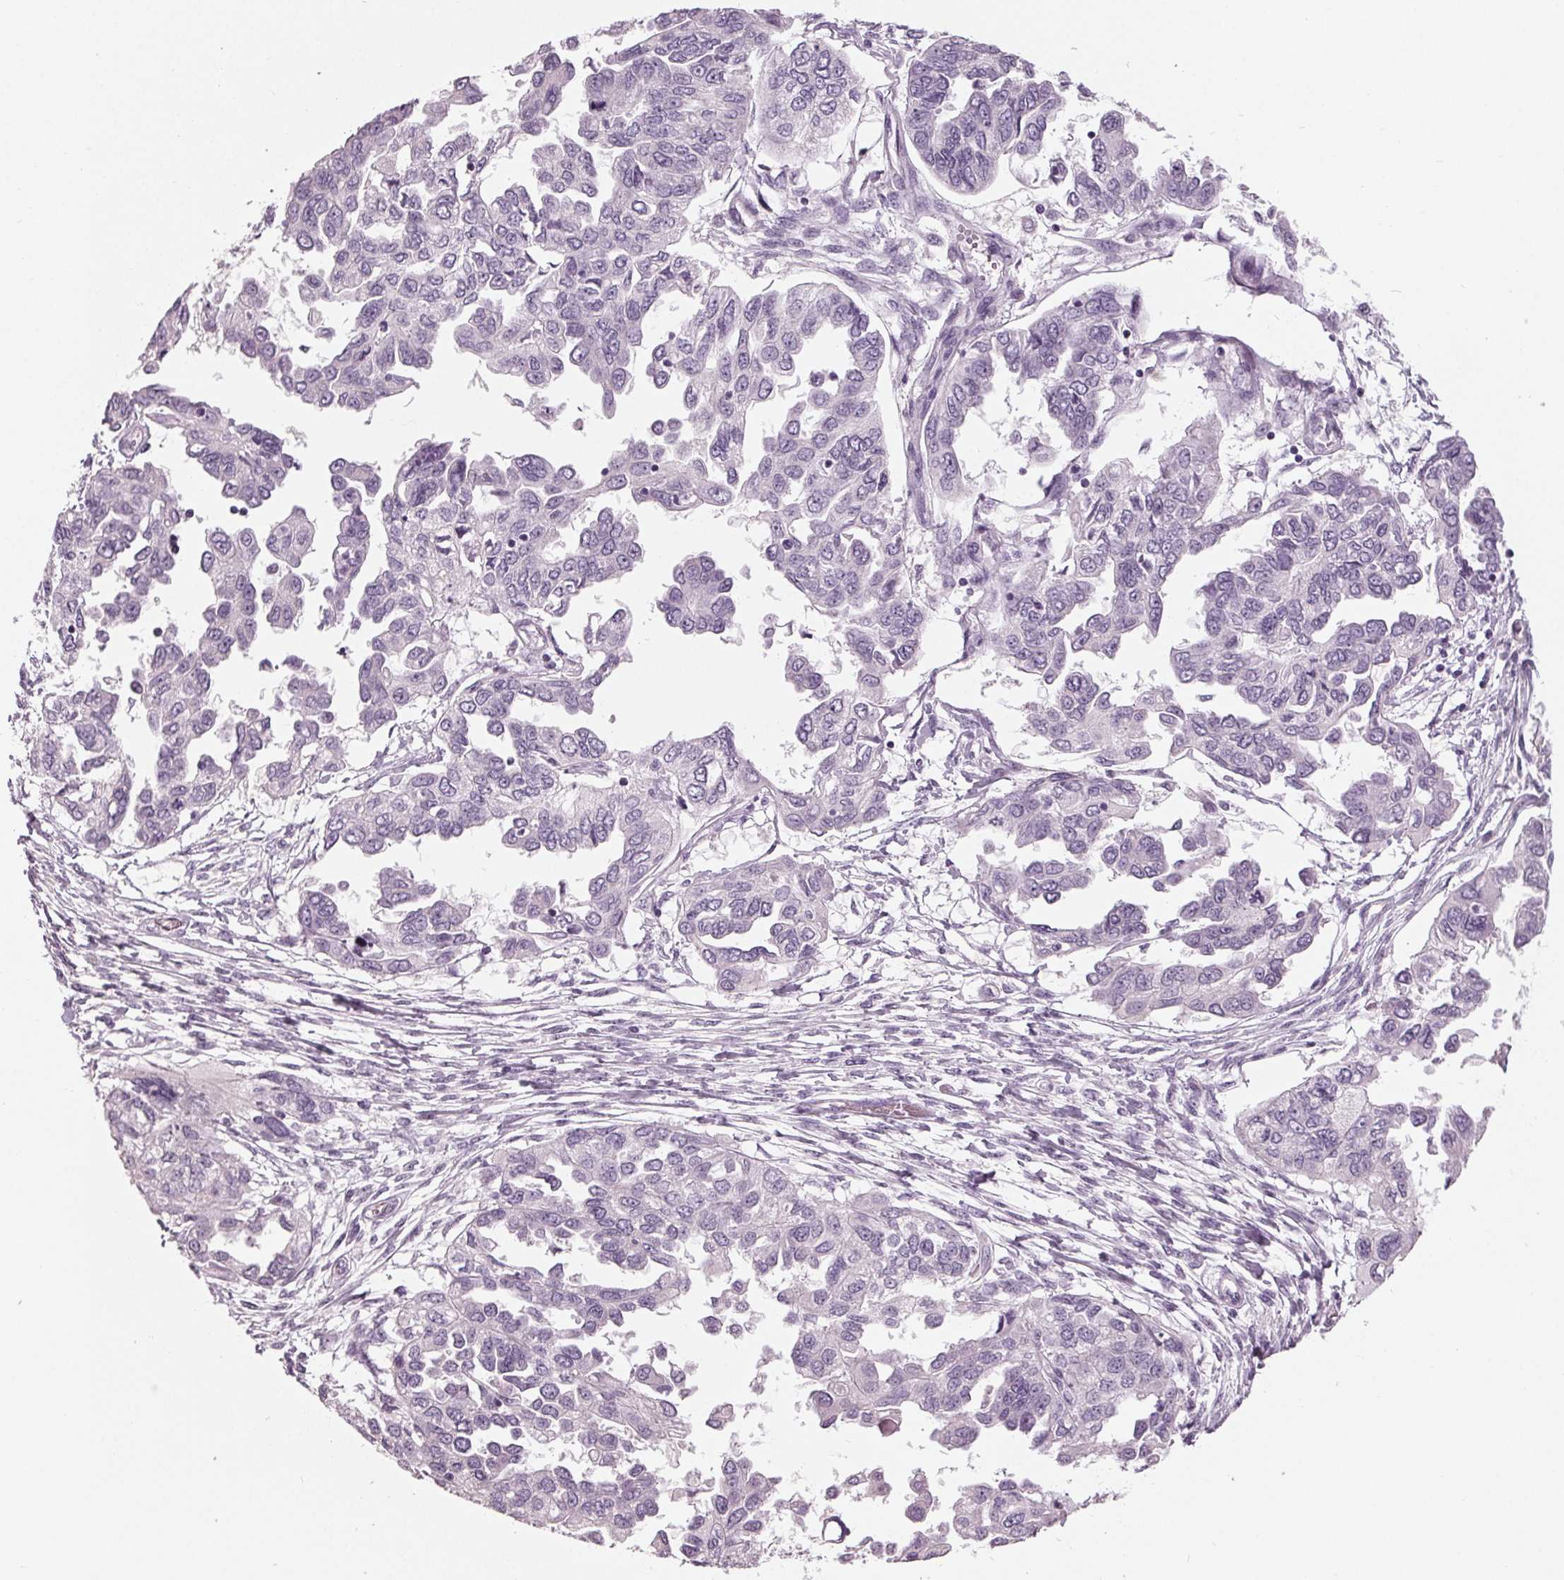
{"staining": {"intensity": "negative", "quantity": "none", "location": "none"}, "tissue": "ovarian cancer", "cell_type": "Tumor cells", "image_type": "cancer", "snomed": [{"axis": "morphology", "description": "Cystadenocarcinoma, serous, NOS"}, {"axis": "topography", "description": "Ovary"}], "caption": "Tumor cells are negative for protein expression in human ovarian cancer.", "gene": "TNNC2", "patient": {"sex": "female", "age": 53}}